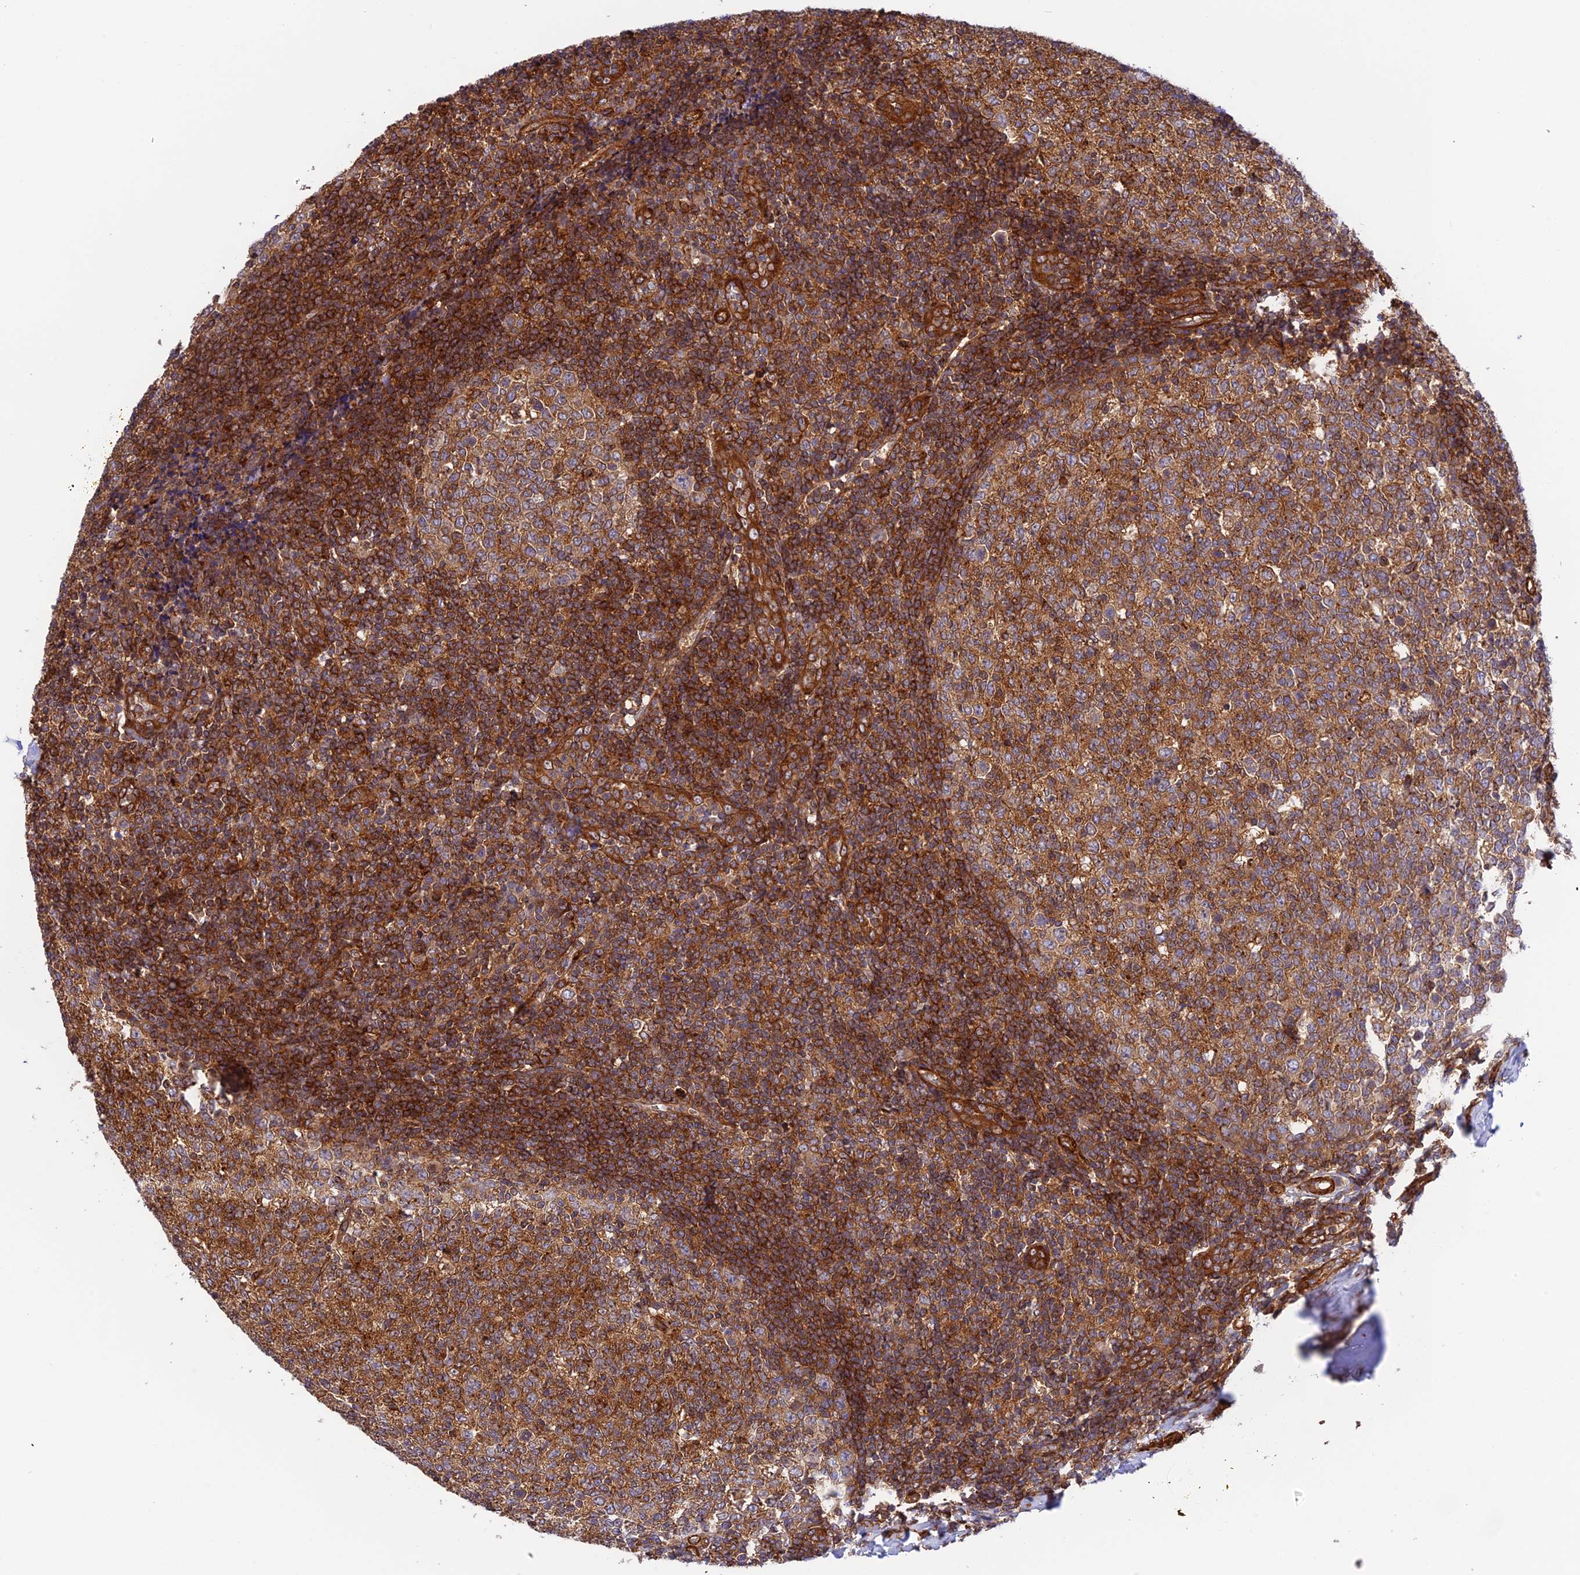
{"staining": {"intensity": "strong", "quantity": ">75%", "location": "cytoplasmic/membranous"}, "tissue": "tonsil", "cell_type": "Germinal center cells", "image_type": "normal", "snomed": [{"axis": "morphology", "description": "Normal tissue, NOS"}, {"axis": "topography", "description": "Tonsil"}], "caption": "Immunohistochemical staining of unremarkable tonsil shows >75% levels of strong cytoplasmic/membranous protein positivity in approximately >75% of germinal center cells.", "gene": "EVI5L", "patient": {"sex": "female", "age": 19}}